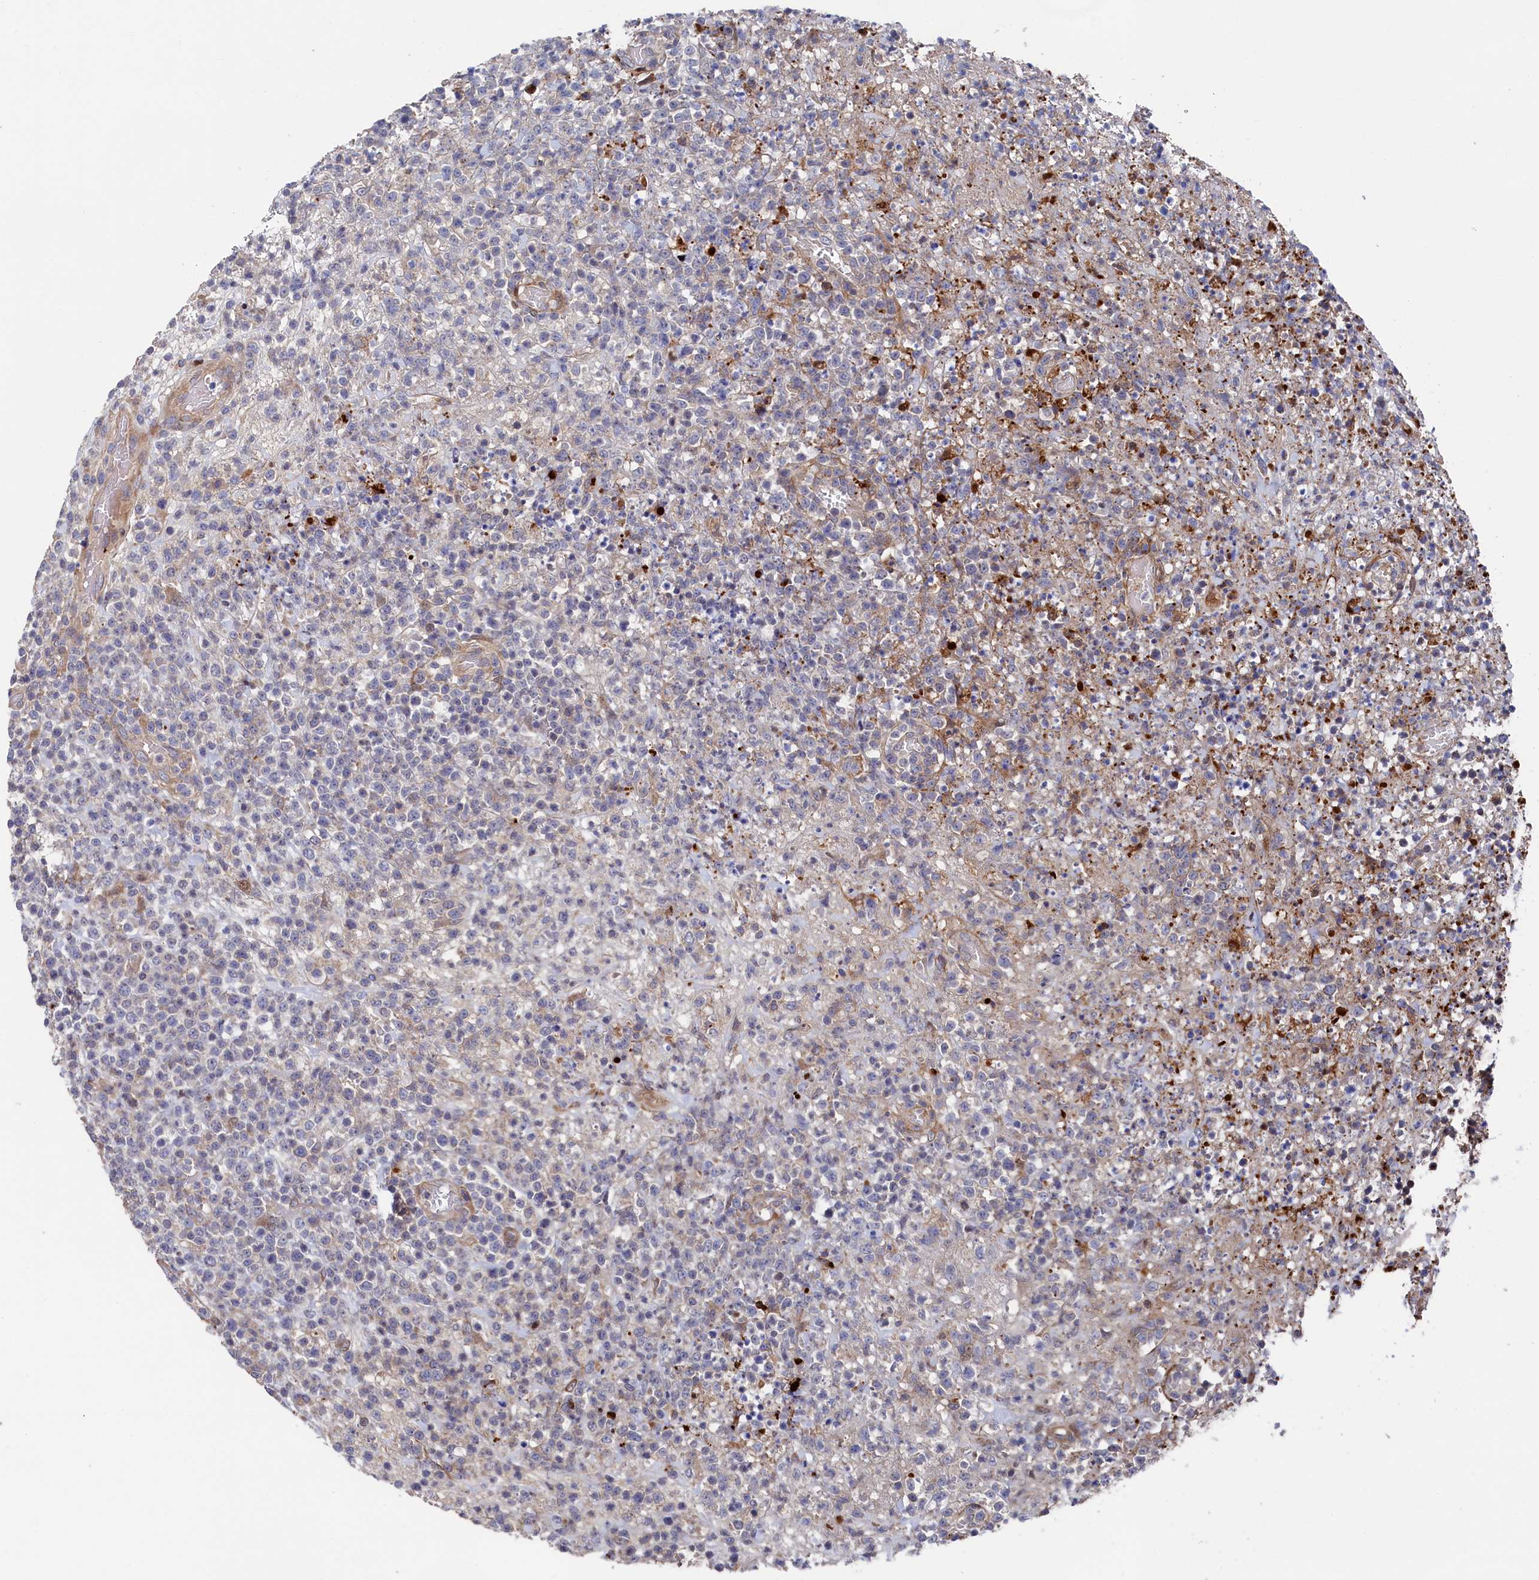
{"staining": {"intensity": "negative", "quantity": "none", "location": "none"}, "tissue": "lymphoma", "cell_type": "Tumor cells", "image_type": "cancer", "snomed": [{"axis": "morphology", "description": "Malignant lymphoma, non-Hodgkin's type, High grade"}, {"axis": "topography", "description": "Colon"}], "caption": "Photomicrograph shows no significant protein positivity in tumor cells of high-grade malignant lymphoma, non-Hodgkin's type.", "gene": "ZNF891", "patient": {"sex": "female", "age": 53}}